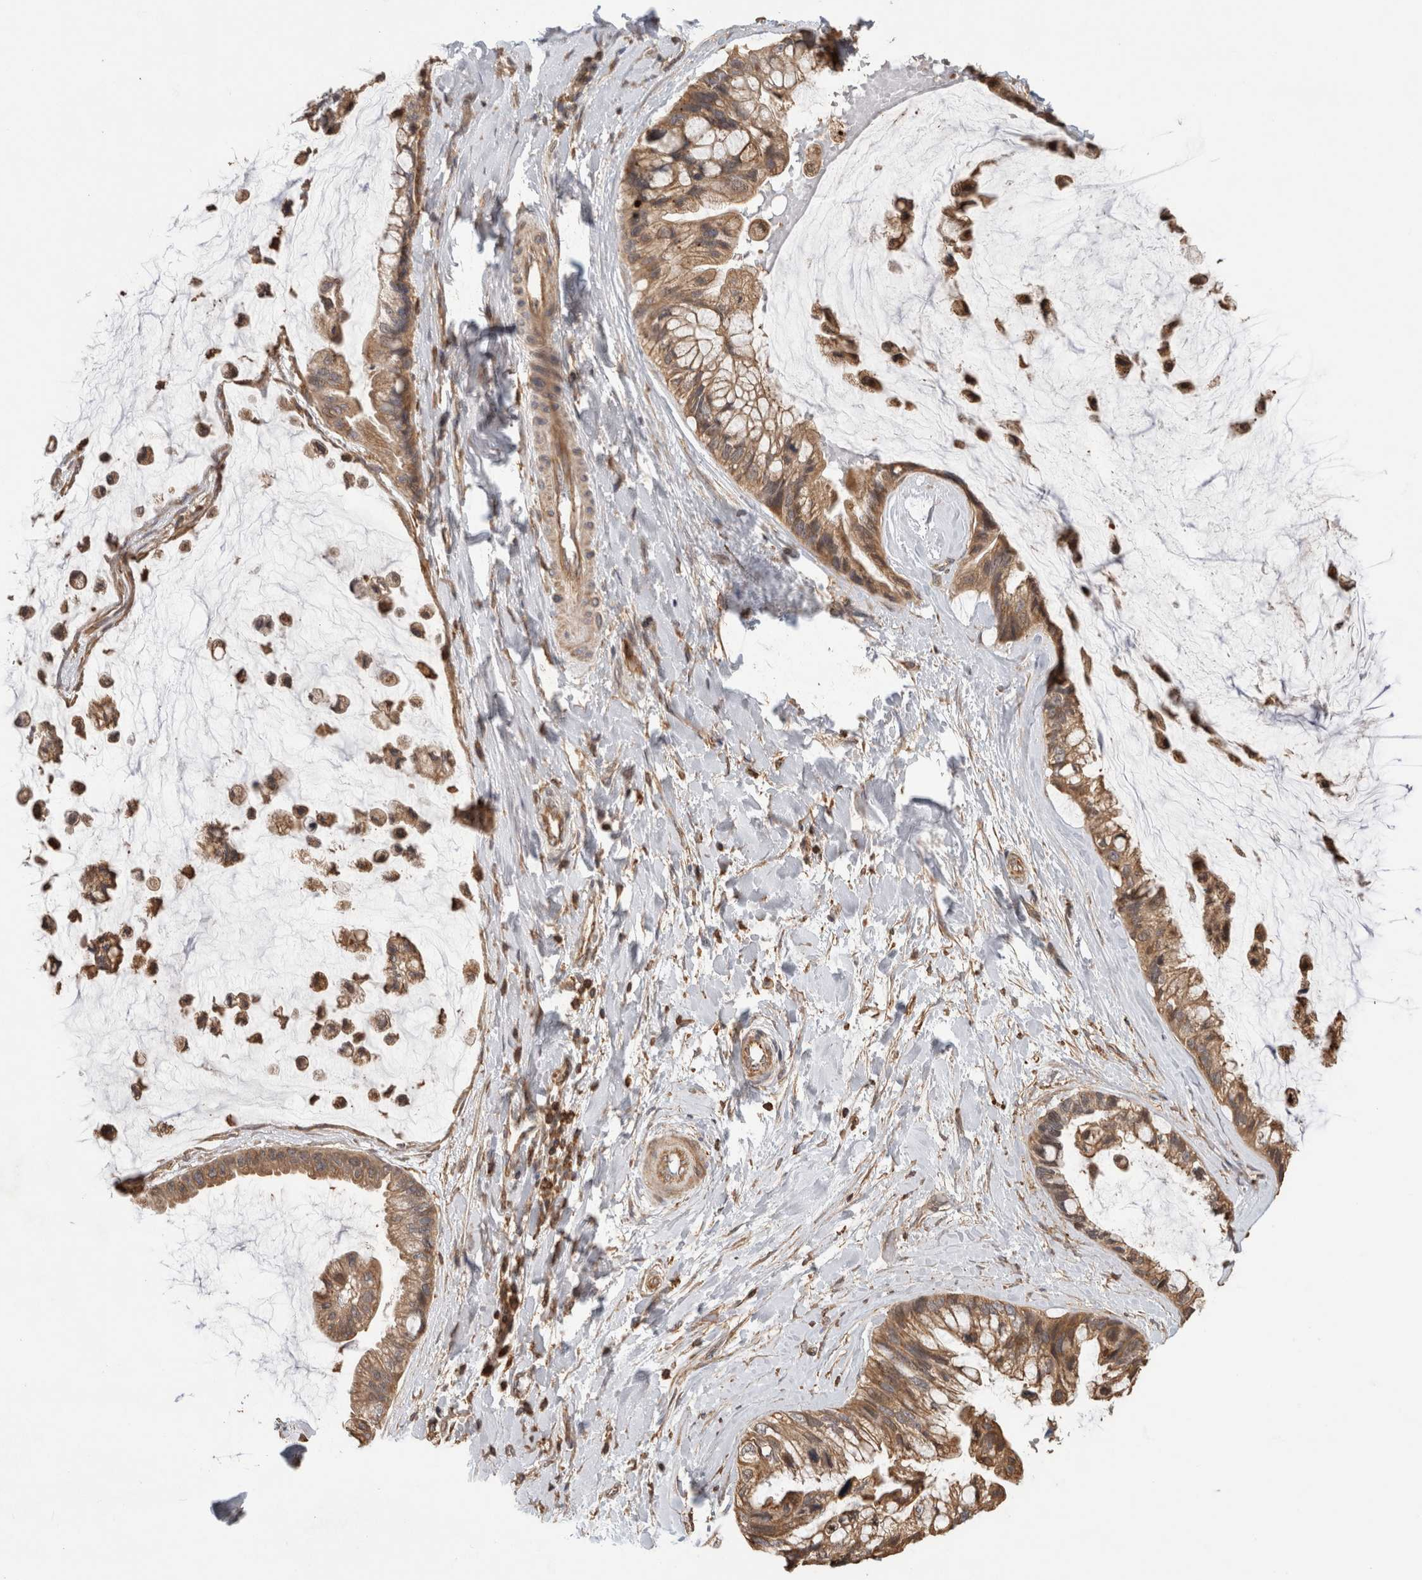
{"staining": {"intensity": "moderate", "quantity": ">75%", "location": "cytoplasmic/membranous"}, "tissue": "ovarian cancer", "cell_type": "Tumor cells", "image_type": "cancer", "snomed": [{"axis": "morphology", "description": "Cystadenocarcinoma, mucinous, NOS"}, {"axis": "topography", "description": "Ovary"}], "caption": "A photomicrograph showing moderate cytoplasmic/membranous expression in about >75% of tumor cells in ovarian mucinous cystadenocarcinoma, as visualized by brown immunohistochemical staining.", "gene": "IMMP2L", "patient": {"sex": "female", "age": 39}}